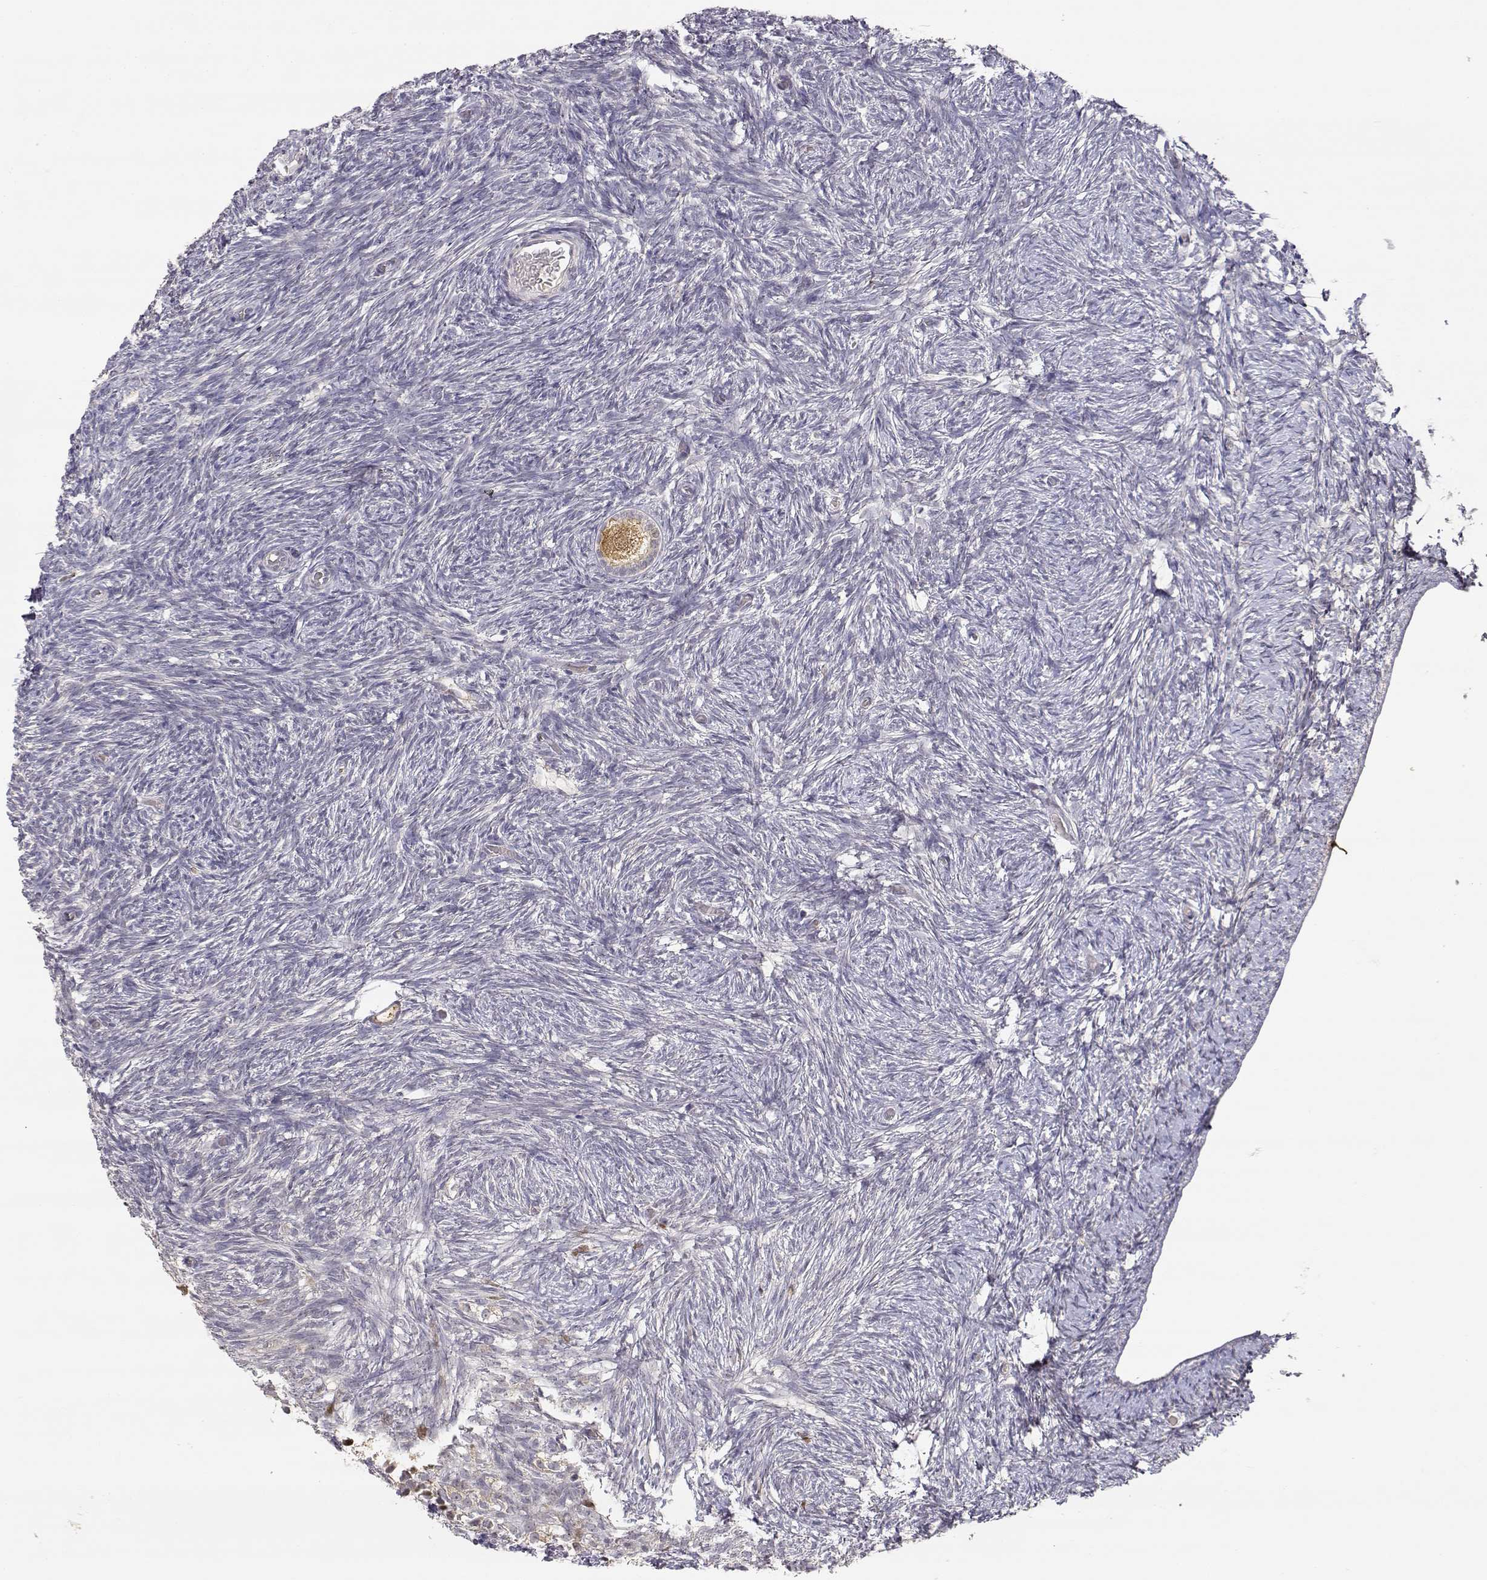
{"staining": {"intensity": "moderate", "quantity": "25%-75%", "location": "cytoplasmic/membranous,nuclear"}, "tissue": "ovary", "cell_type": "Follicle cells", "image_type": "normal", "snomed": [{"axis": "morphology", "description": "Normal tissue, NOS"}, {"axis": "topography", "description": "Ovary"}], "caption": "High-magnification brightfield microscopy of normal ovary stained with DAB (3,3'-diaminobenzidine) (brown) and counterstained with hematoxylin (blue). follicle cells exhibit moderate cytoplasmic/membranous,nuclear expression is identified in about25%-75% of cells.", "gene": "RAD51", "patient": {"sex": "female", "age": 39}}